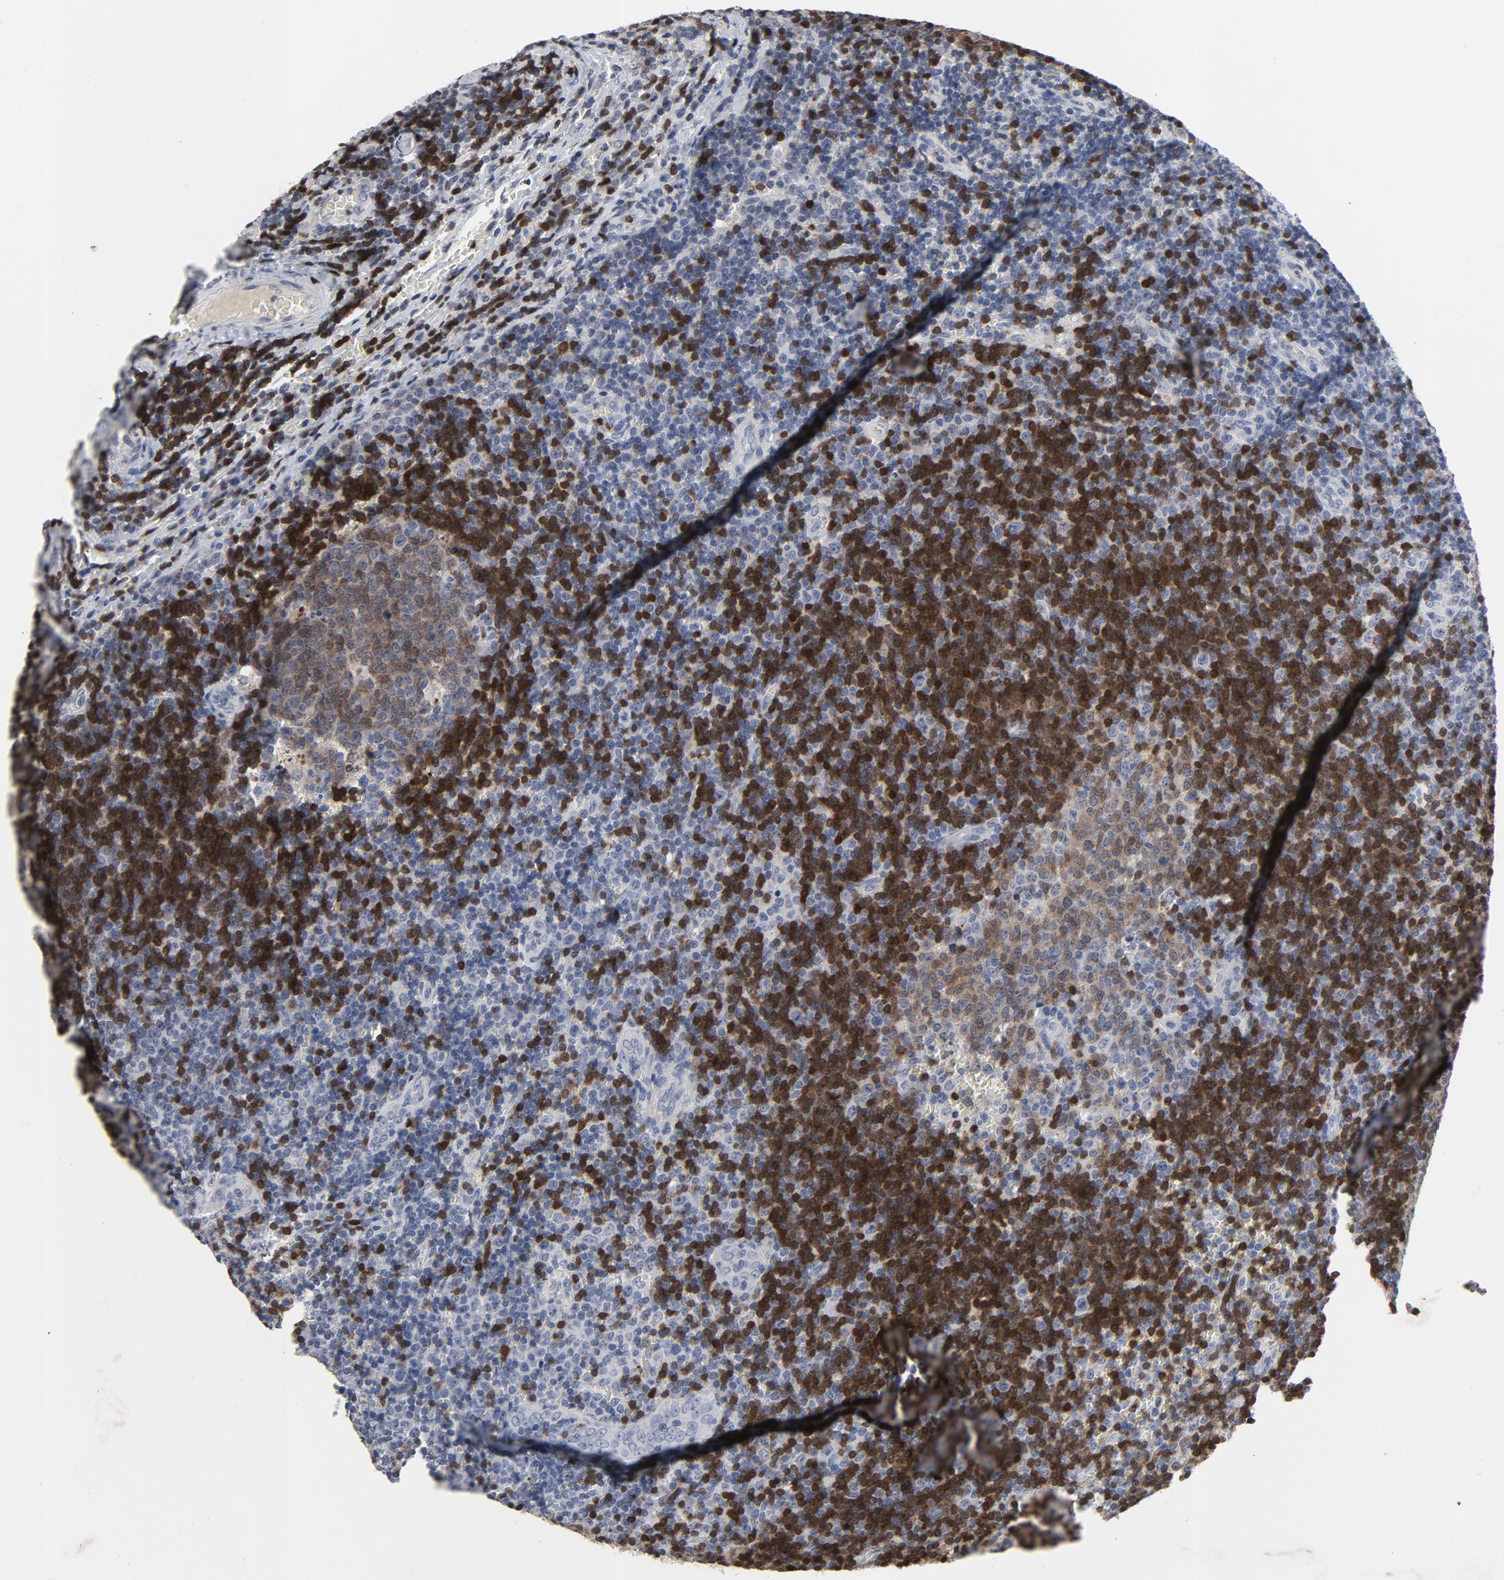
{"staining": {"intensity": "moderate", "quantity": "25%-75%", "location": "cytoplasmic/membranous"}, "tissue": "lymph node", "cell_type": "Germinal center cells", "image_type": "normal", "snomed": [{"axis": "morphology", "description": "Normal tissue, NOS"}, {"axis": "topography", "description": "Lymph node"}, {"axis": "topography", "description": "Salivary gland"}], "caption": "Immunohistochemistry (IHC) (DAB (3,3'-diaminobenzidine)) staining of unremarkable human lymph node reveals moderate cytoplasmic/membranous protein positivity in about 25%-75% of germinal center cells. (Brightfield microscopy of DAB IHC at high magnification).", "gene": "TCL1A", "patient": {"sex": "male", "age": 8}}